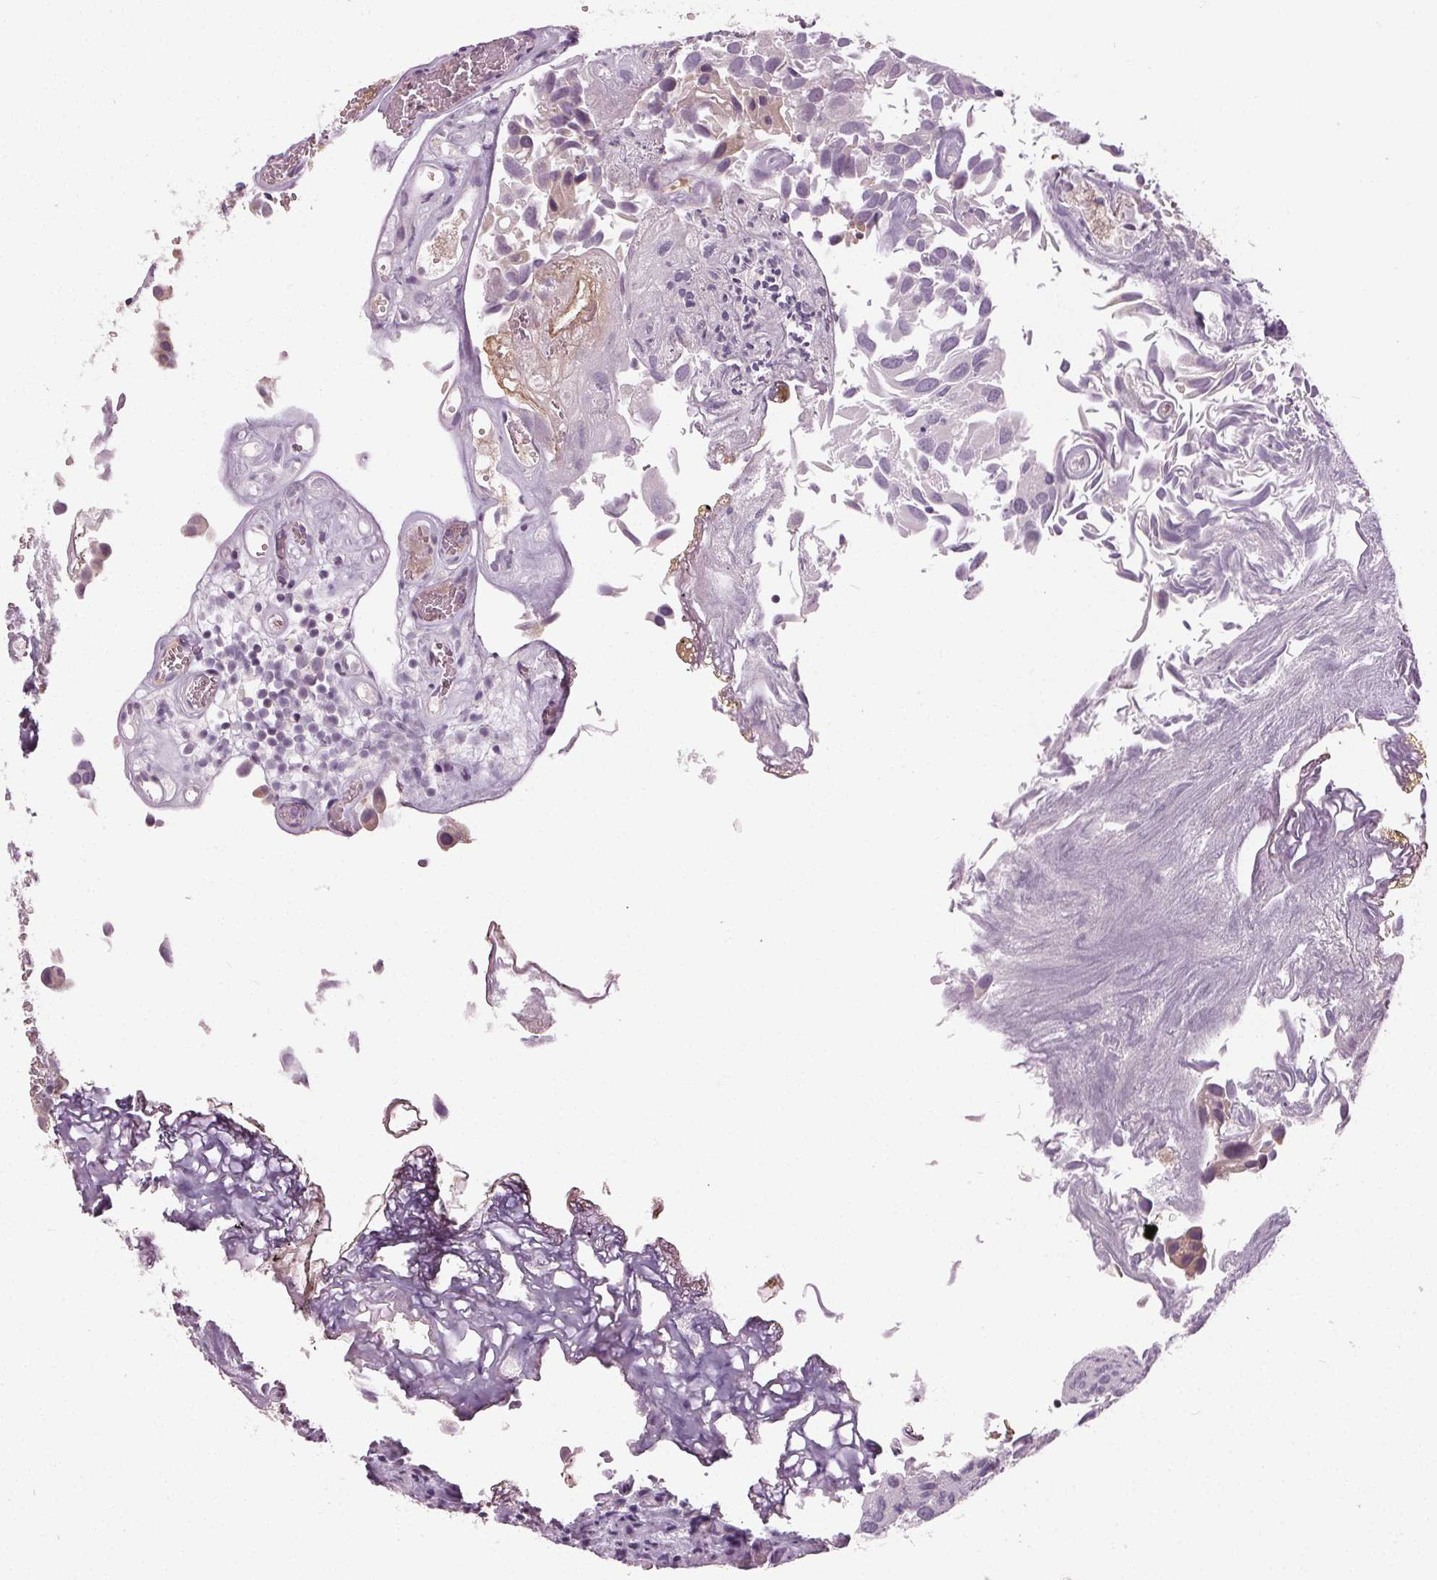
{"staining": {"intensity": "negative", "quantity": "none", "location": "none"}, "tissue": "urothelial cancer", "cell_type": "Tumor cells", "image_type": "cancer", "snomed": [{"axis": "morphology", "description": "Urothelial carcinoma, Low grade"}, {"axis": "topography", "description": "Urinary bladder"}], "caption": "Immunohistochemical staining of human low-grade urothelial carcinoma reveals no significant expression in tumor cells.", "gene": "ZNF605", "patient": {"sex": "female", "age": 69}}